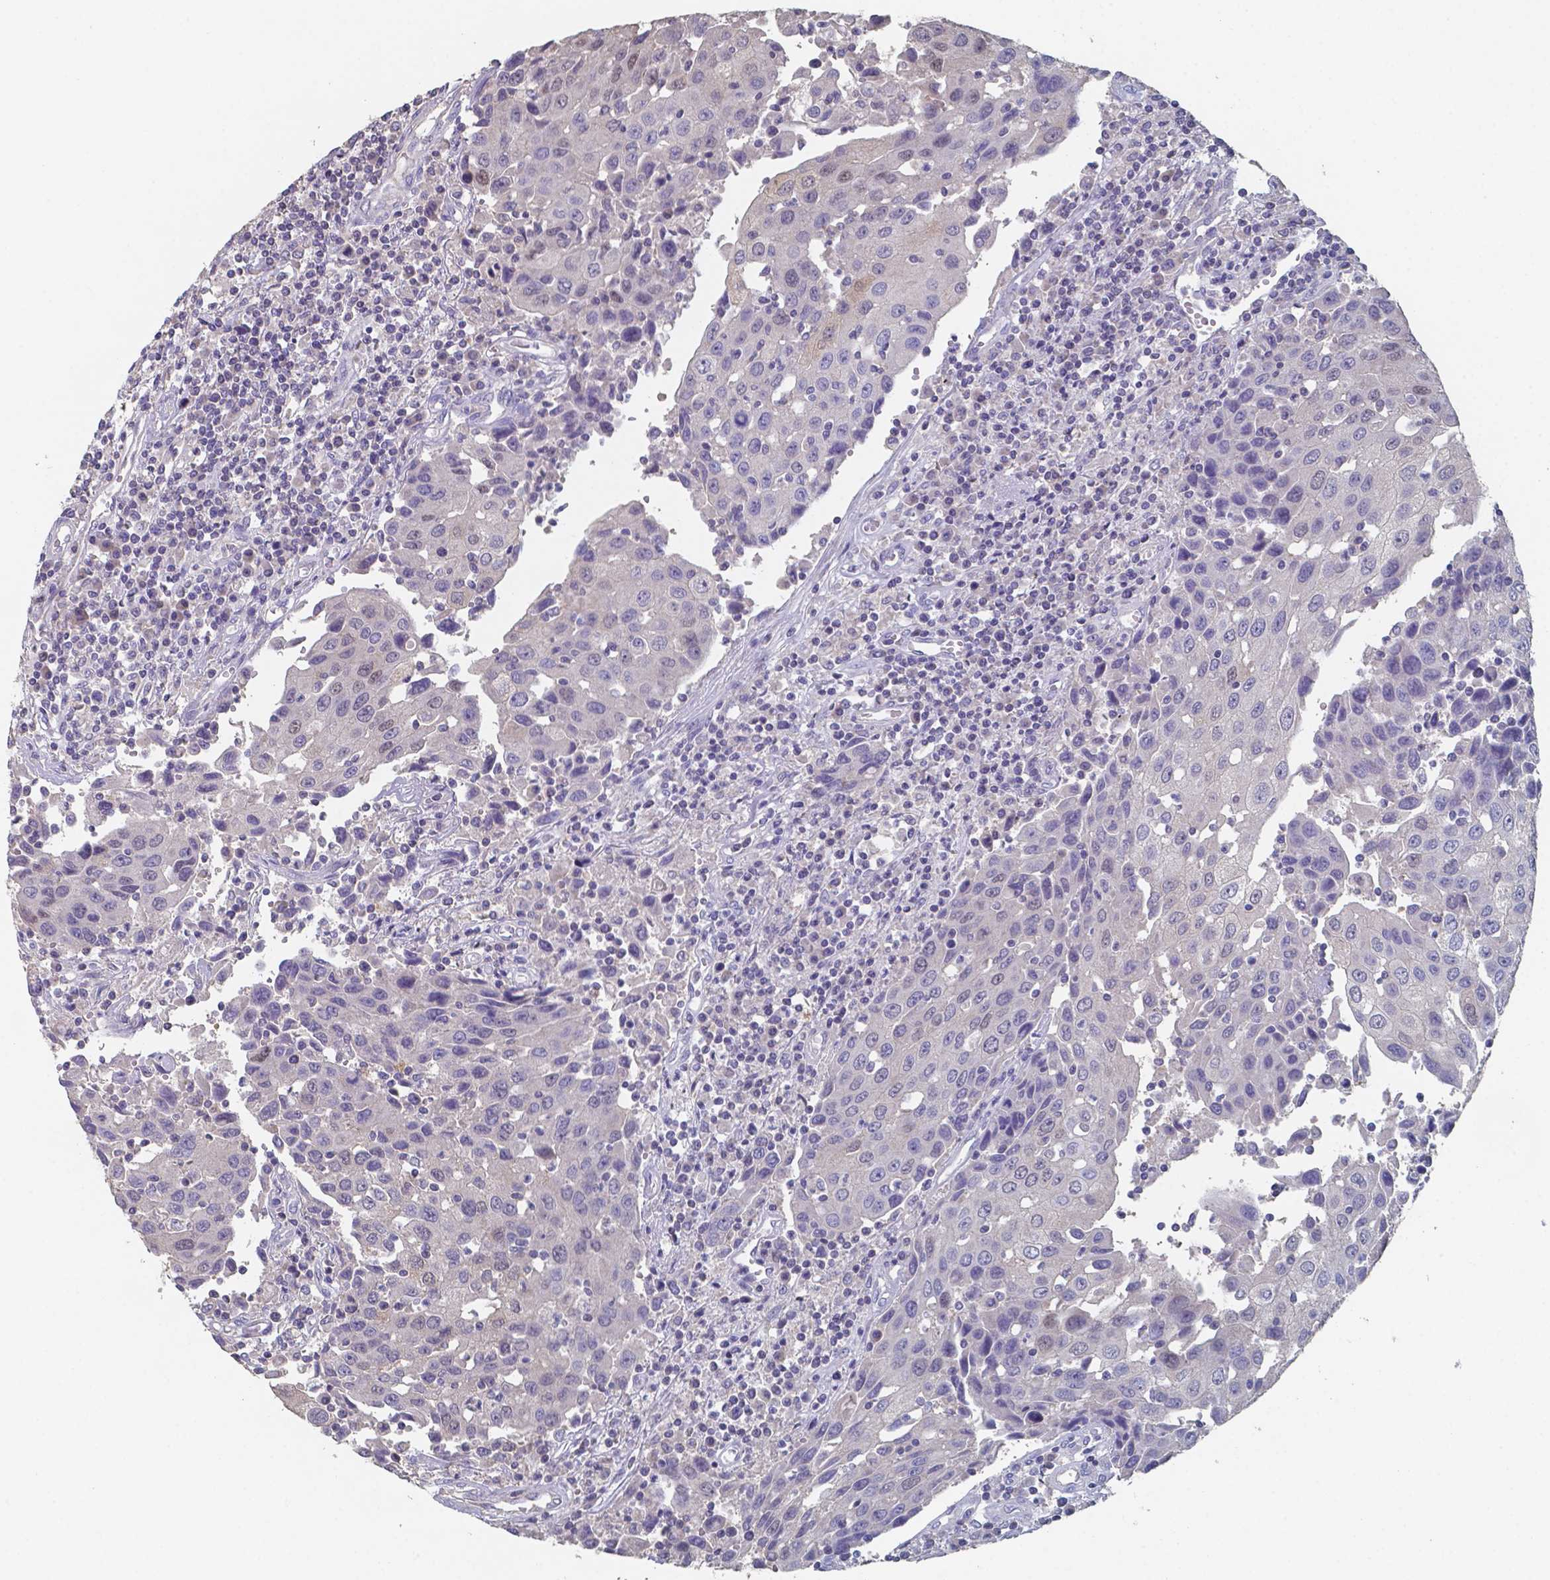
{"staining": {"intensity": "negative", "quantity": "none", "location": "none"}, "tissue": "urothelial cancer", "cell_type": "Tumor cells", "image_type": "cancer", "snomed": [{"axis": "morphology", "description": "Urothelial carcinoma, High grade"}, {"axis": "topography", "description": "Urinary bladder"}], "caption": "Tumor cells are negative for brown protein staining in urothelial carcinoma (high-grade).", "gene": "FOXJ1", "patient": {"sex": "female", "age": 85}}